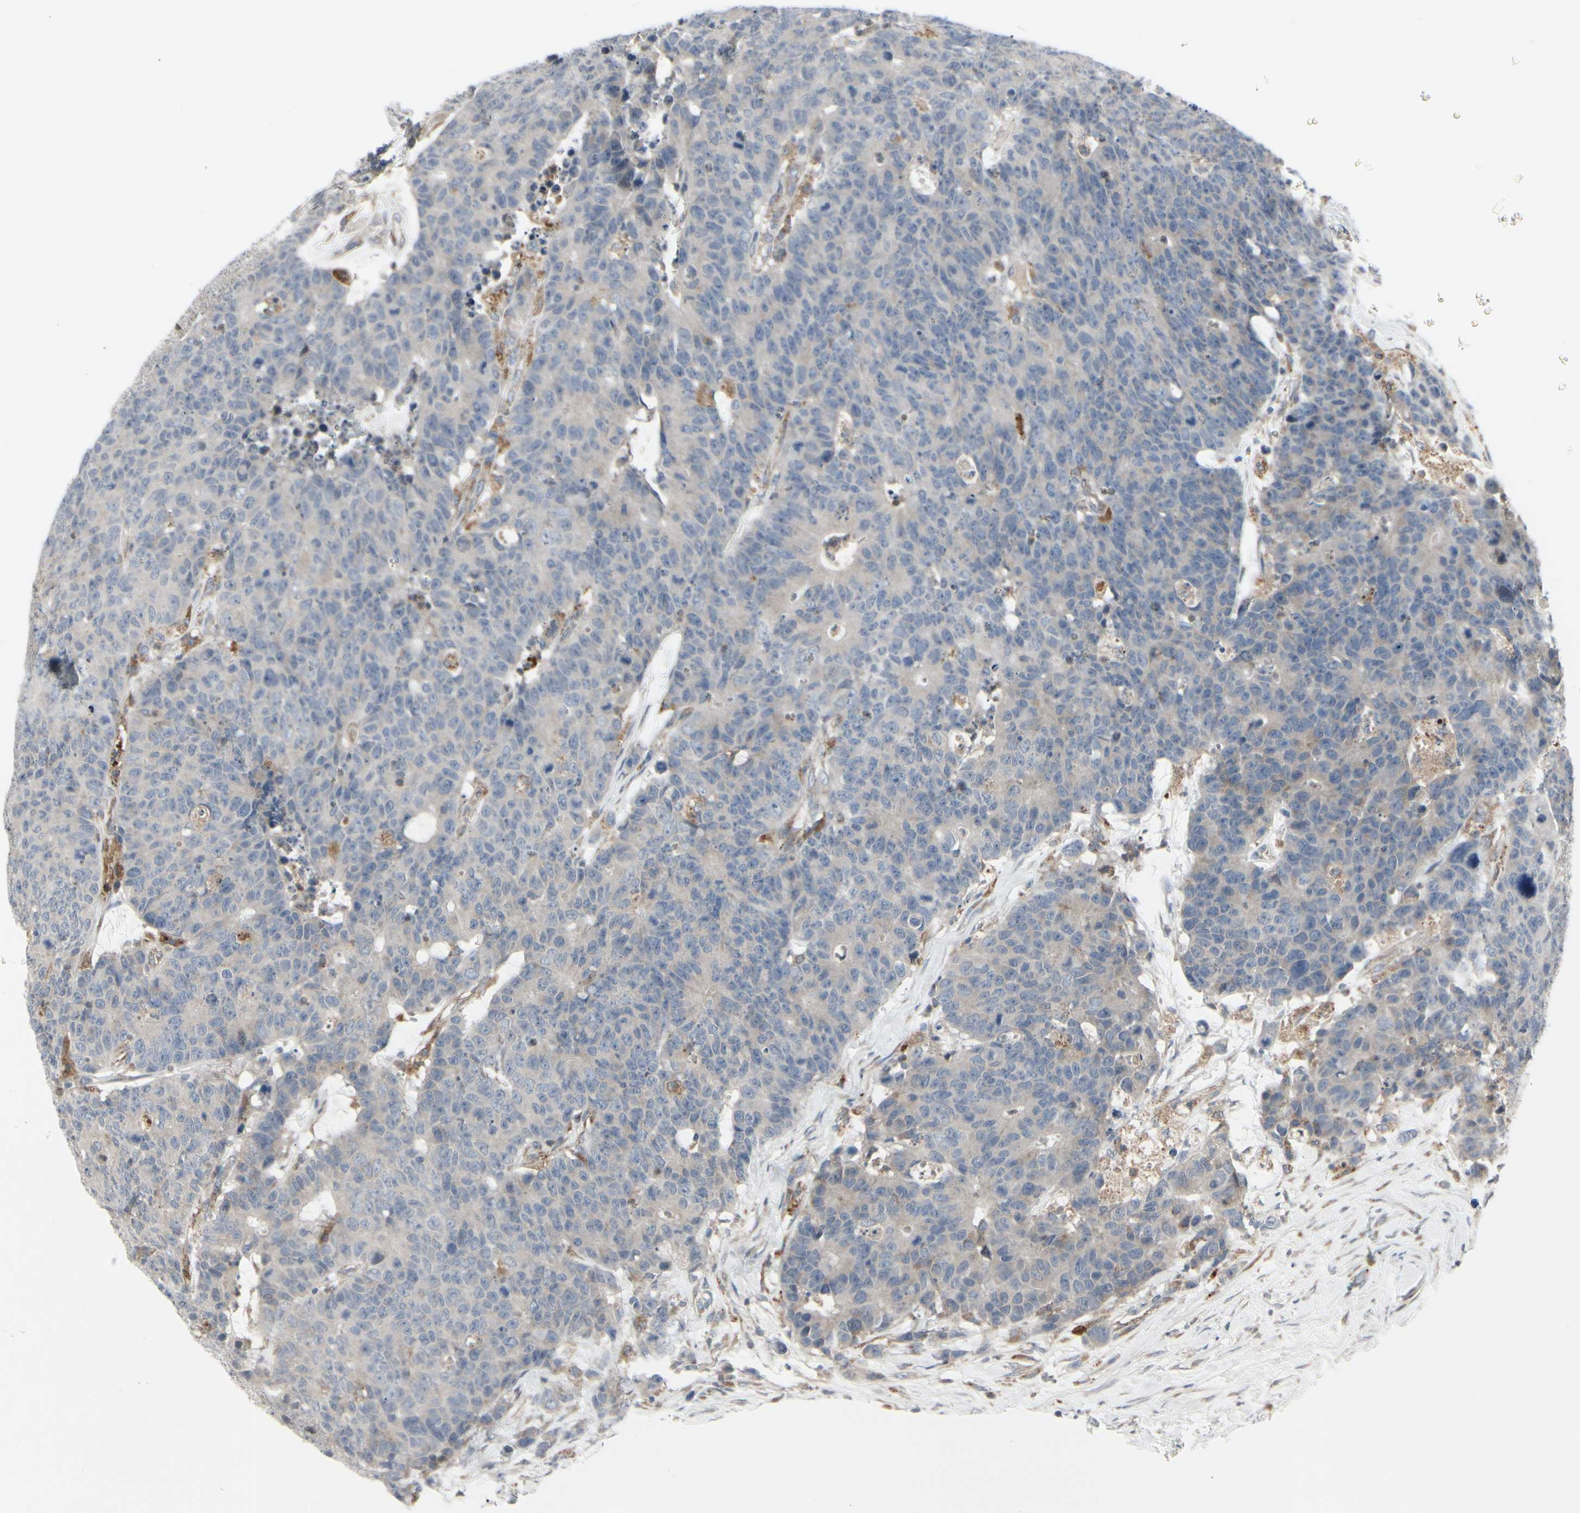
{"staining": {"intensity": "negative", "quantity": "none", "location": "none"}, "tissue": "colorectal cancer", "cell_type": "Tumor cells", "image_type": "cancer", "snomed": [{"axis": "morphology", "description": "Adenocarcinoma, NOS"}, {"axis": "topography", "description": "Colon"}], "caption": "Tumor cells show no significant expression in colorectal adenocarcinoma.", "gene": "GRN", "patient": {"sex": "female", "age": 86}}